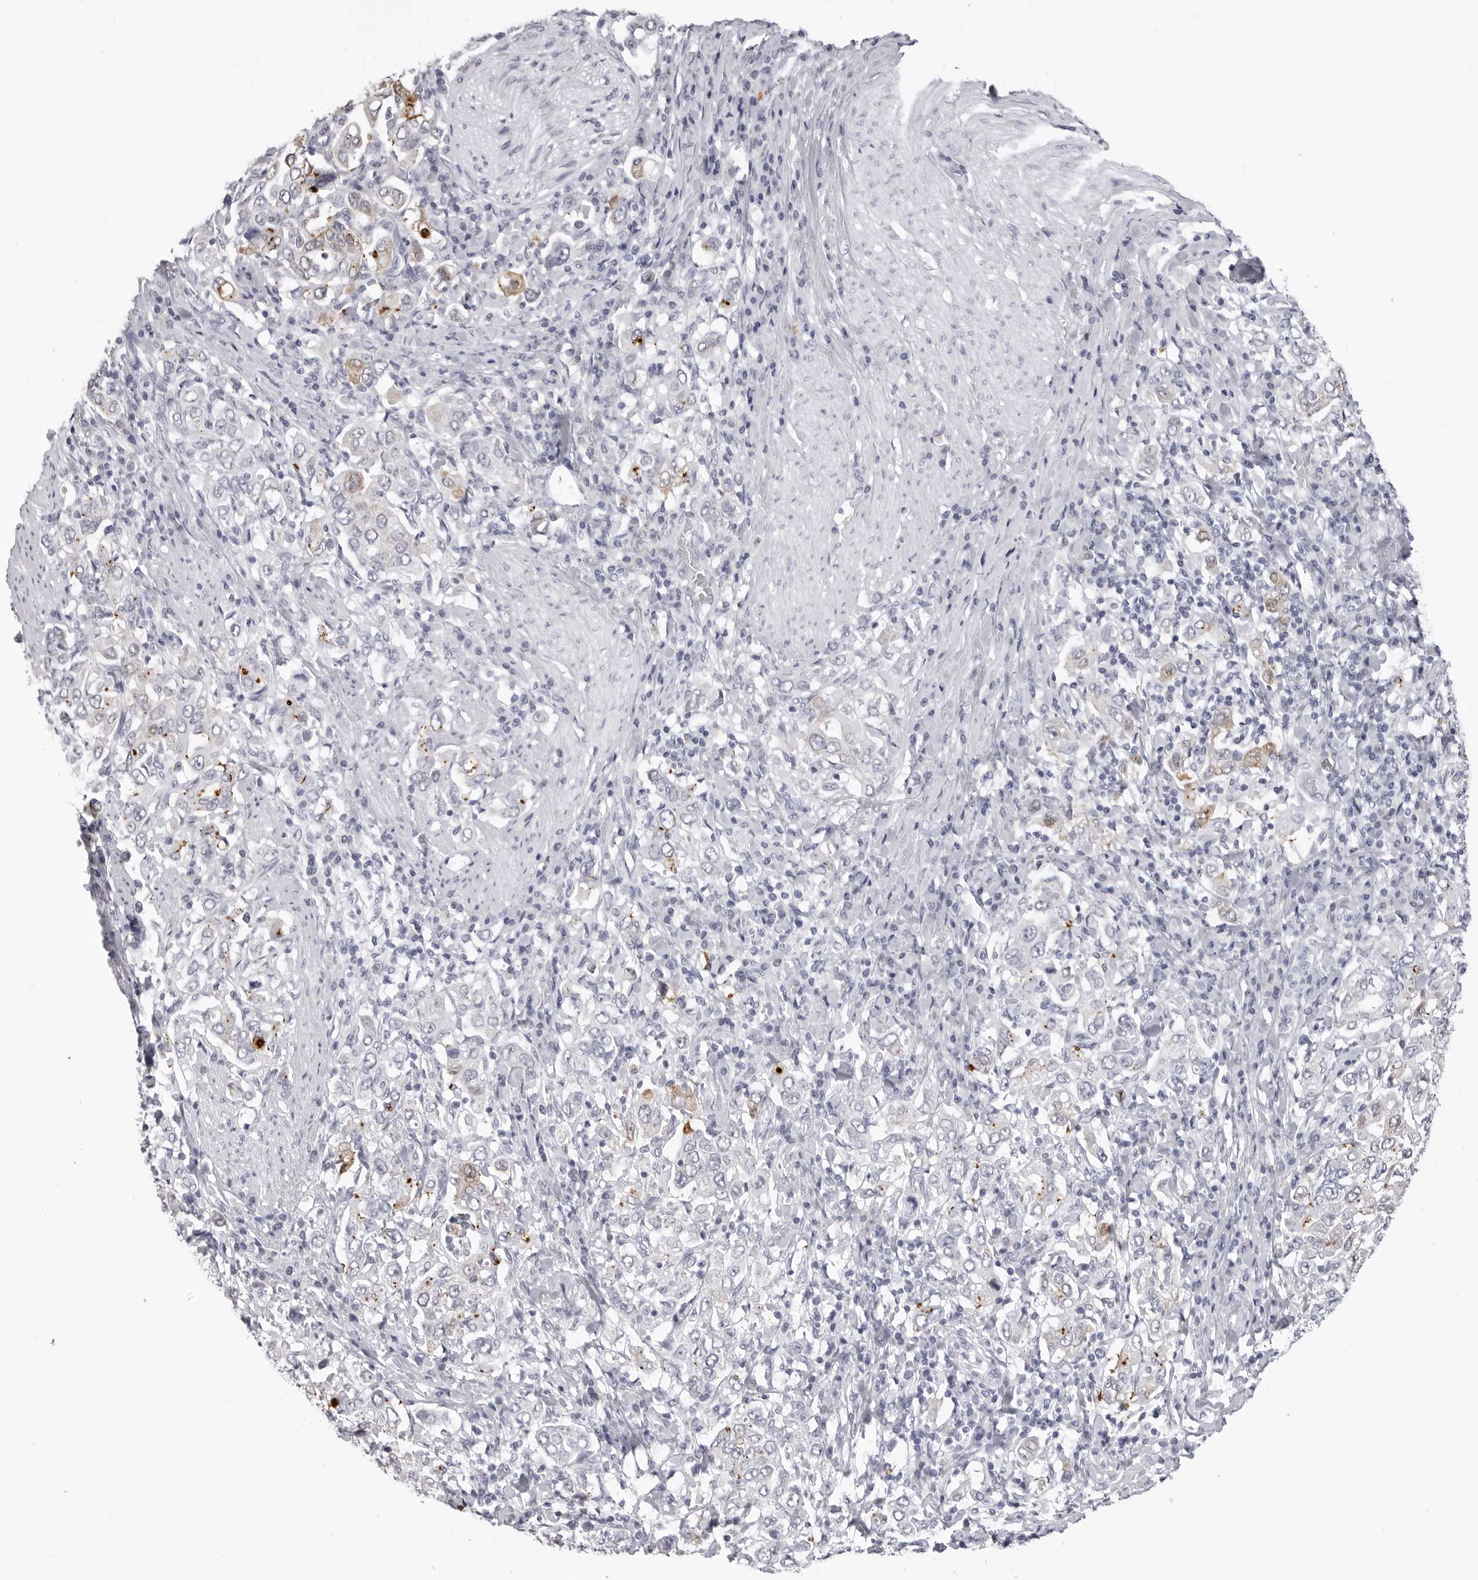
{"staining": {"intensity": "moderate", "quantity": "25%-75%", "location": "cytoplasmic/membranous"}, "tissue": "stomach cancer", "cell_type": "Tumor cells", "image_type": "cancer", "snomed": [{"axis": "morphology", "description": "Adenocarcinoma, NOS"}, {"axis": "topography", "description": "Stomach, upper"}], "caption": "About 25%-75% of tumor cells in human stomach cancer reveal moderate cytoplasmic/membranous protein staining as visualized by brown immunohistochemical staining.", "gene": "LGALS4", "patient": {"sex": "male", "age": 62}}